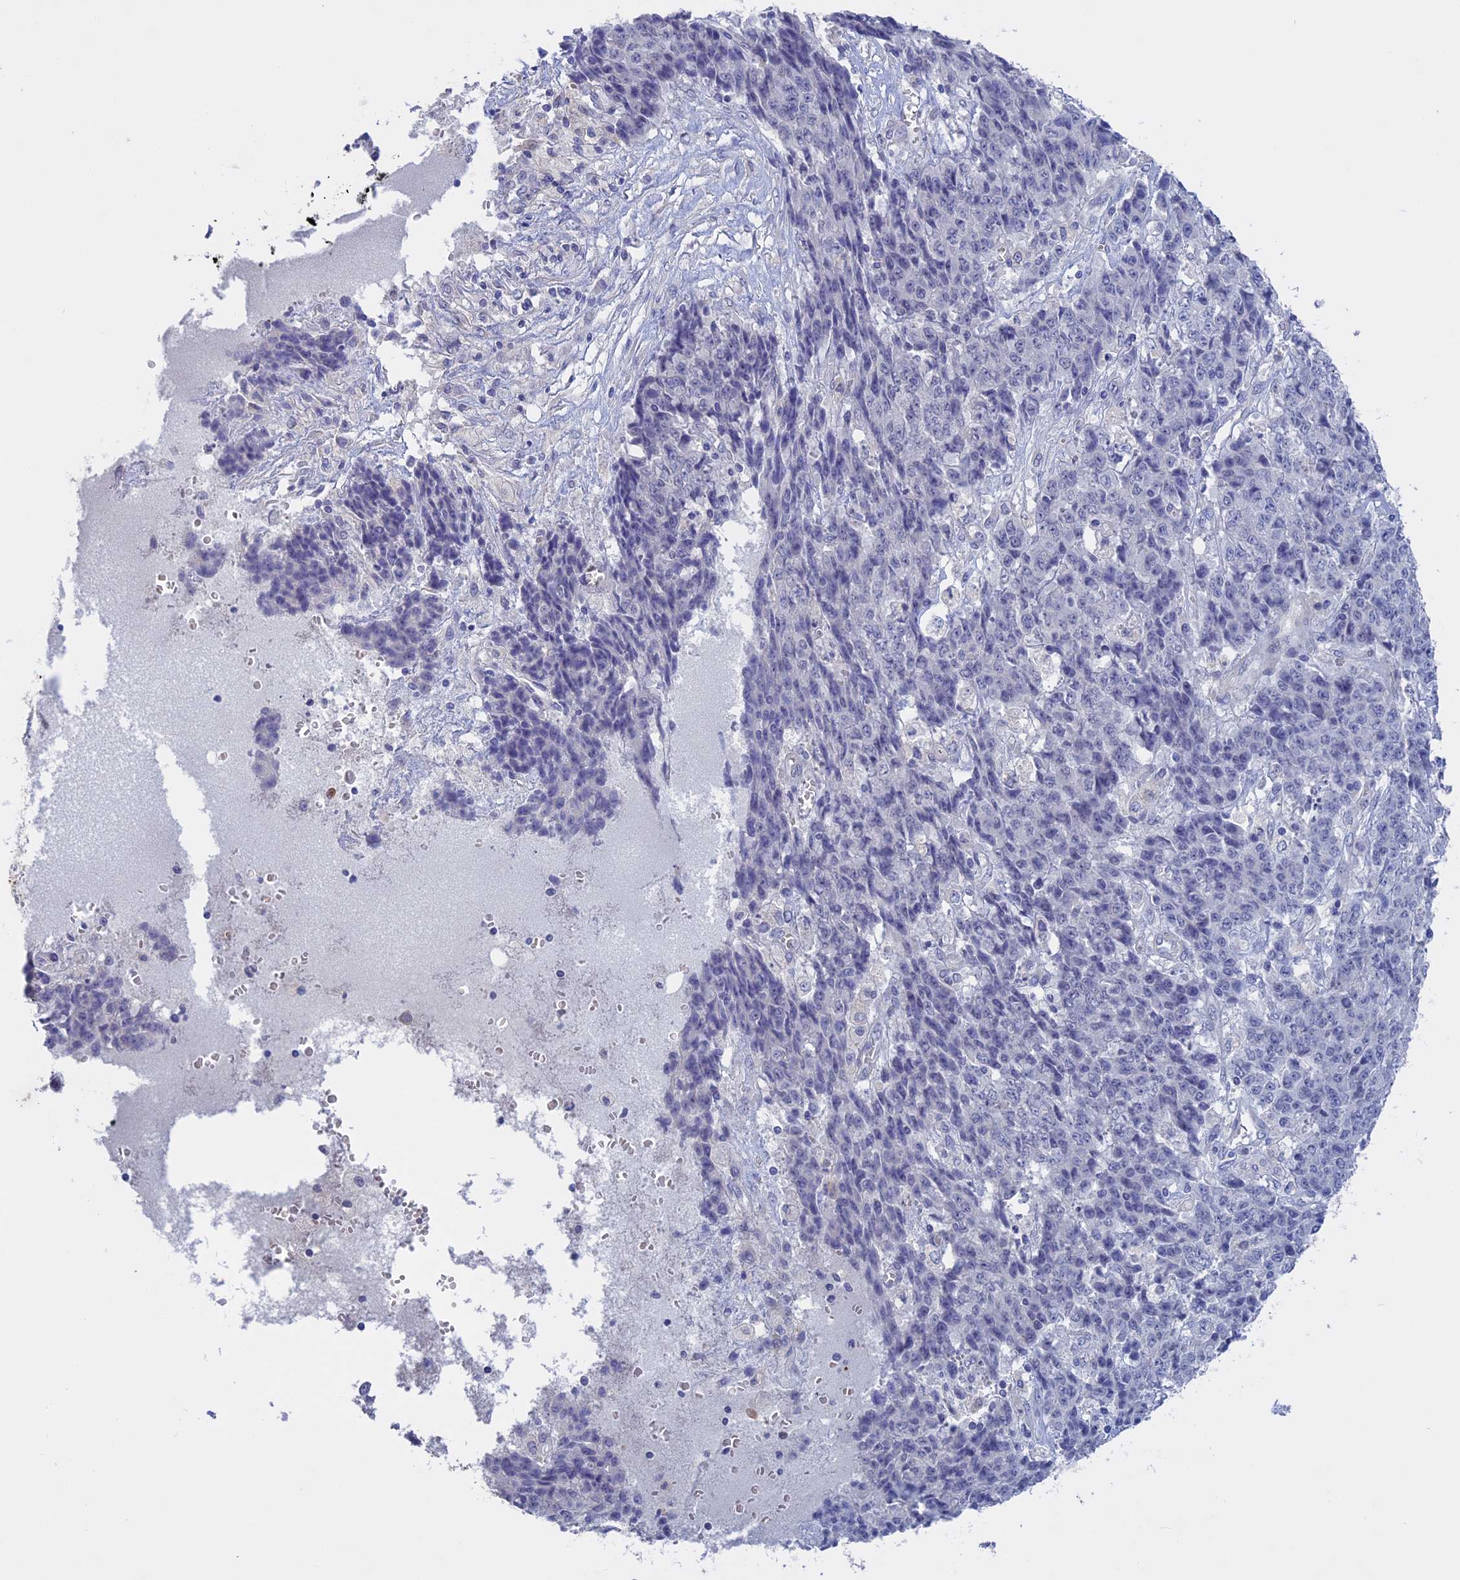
{"staining": {"intensity": "negative", "quantity": "none", "location": "none"}, "tissue": "ovarian cancer", "cell_type": "Tumor cells", "image_type": "cancer", "snomed": [{"axis": "morphology", "description": "Carcinoma, endometroid"}, {"axis": "topography", "description": "Ovary"}], "caption": "Image shows no significant protein staining in tumor cells of endometroid carcinoma (ovarian).", "gene": "SLC2A6", "patient": {"sex": "female", "age": 42}}